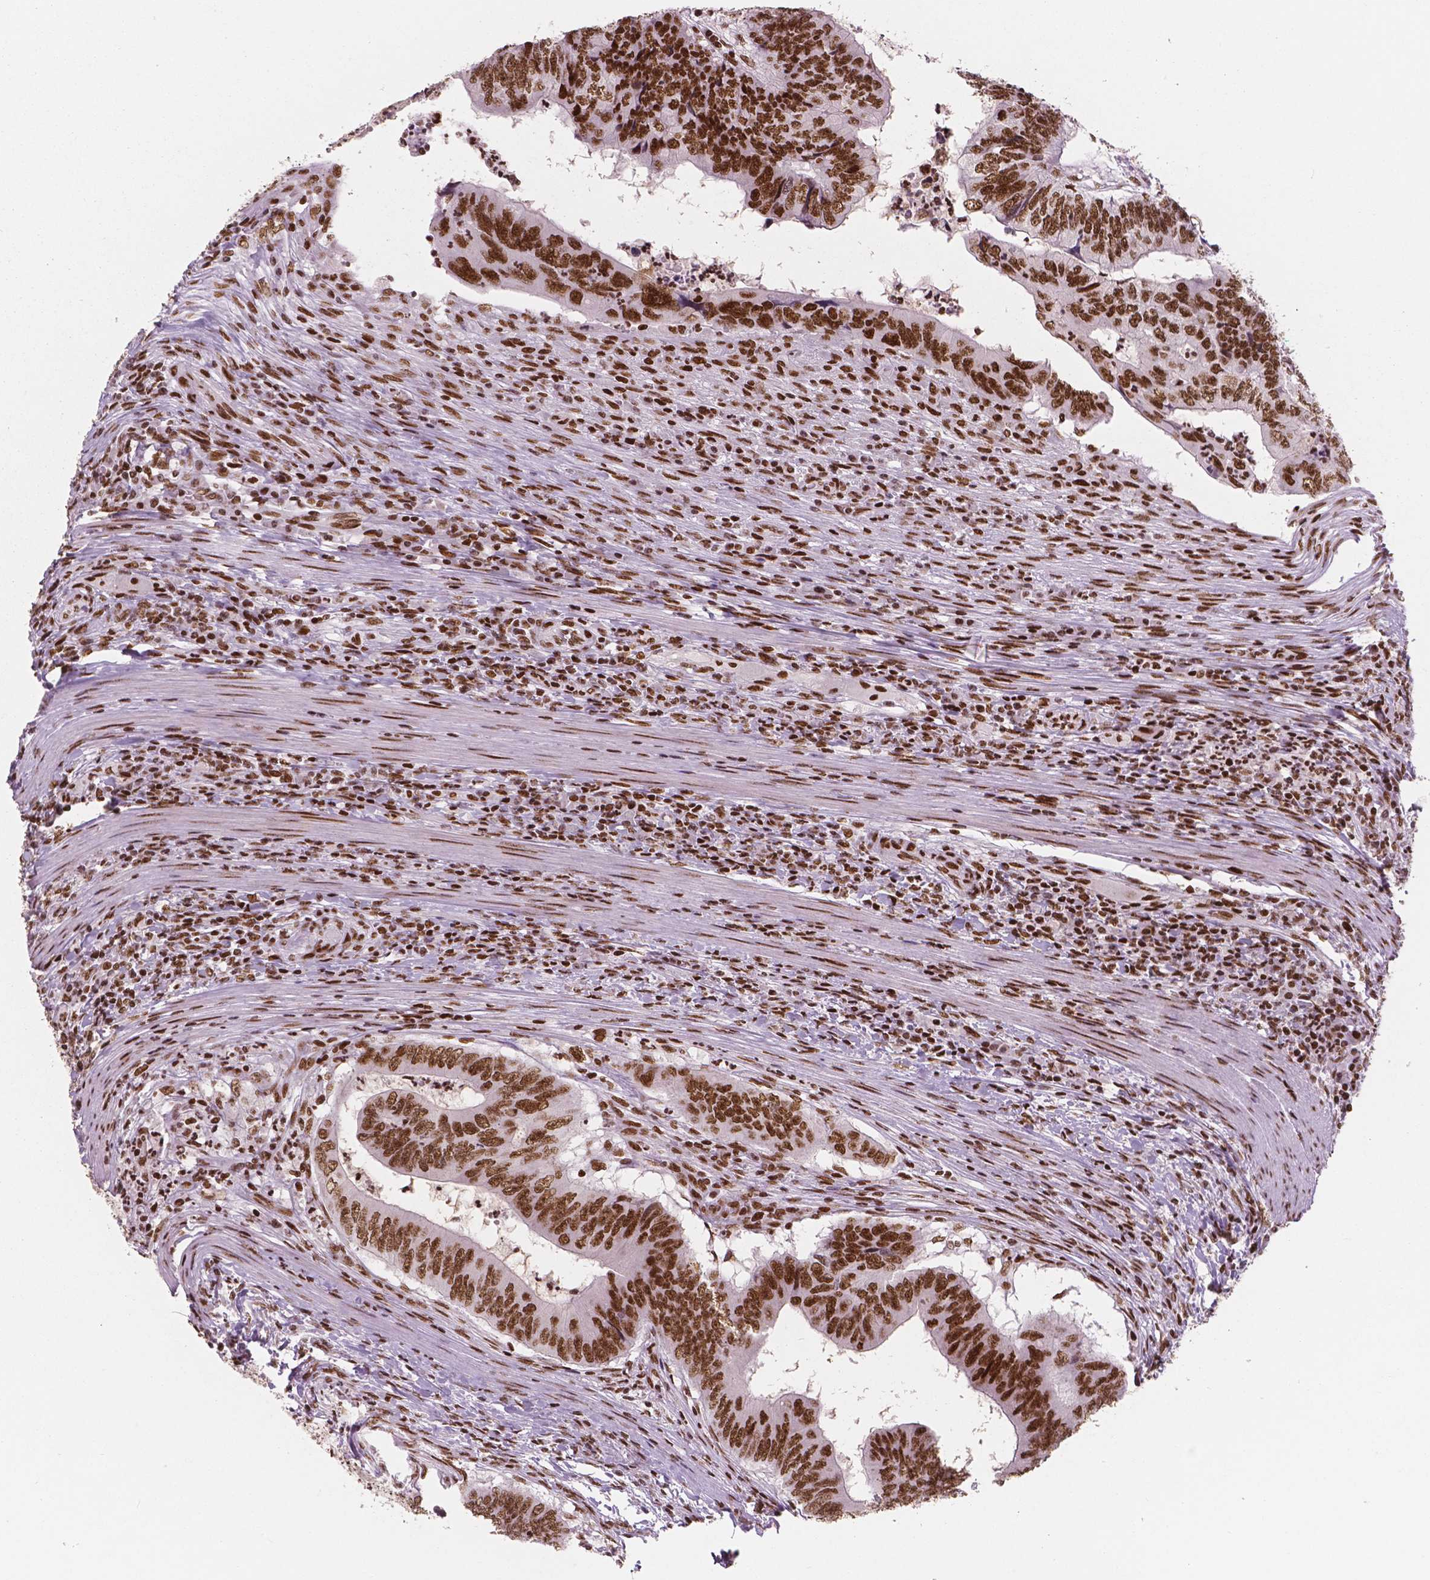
{"staining": {"intensity": "strong", "quantity": ">75%", "location": "nuclear"}, "tissue": "colorectal cancer", "cell_type": "Tumor cells", "image_type": "cancer", "snomed": [{"axis": "morphology", "description": "Adenocarcinoma, NOS"}, {"axis": "topography", "description": "Colon"}], "caption": "This image reveals immunohistochemistry staining of human colorectal cancer (adenocarcinoma), with high strong nuclear positivity in approximately >75% of tumor cells.", "gene": "BRD4", "patient": {"sex": "male", "age": 53}}